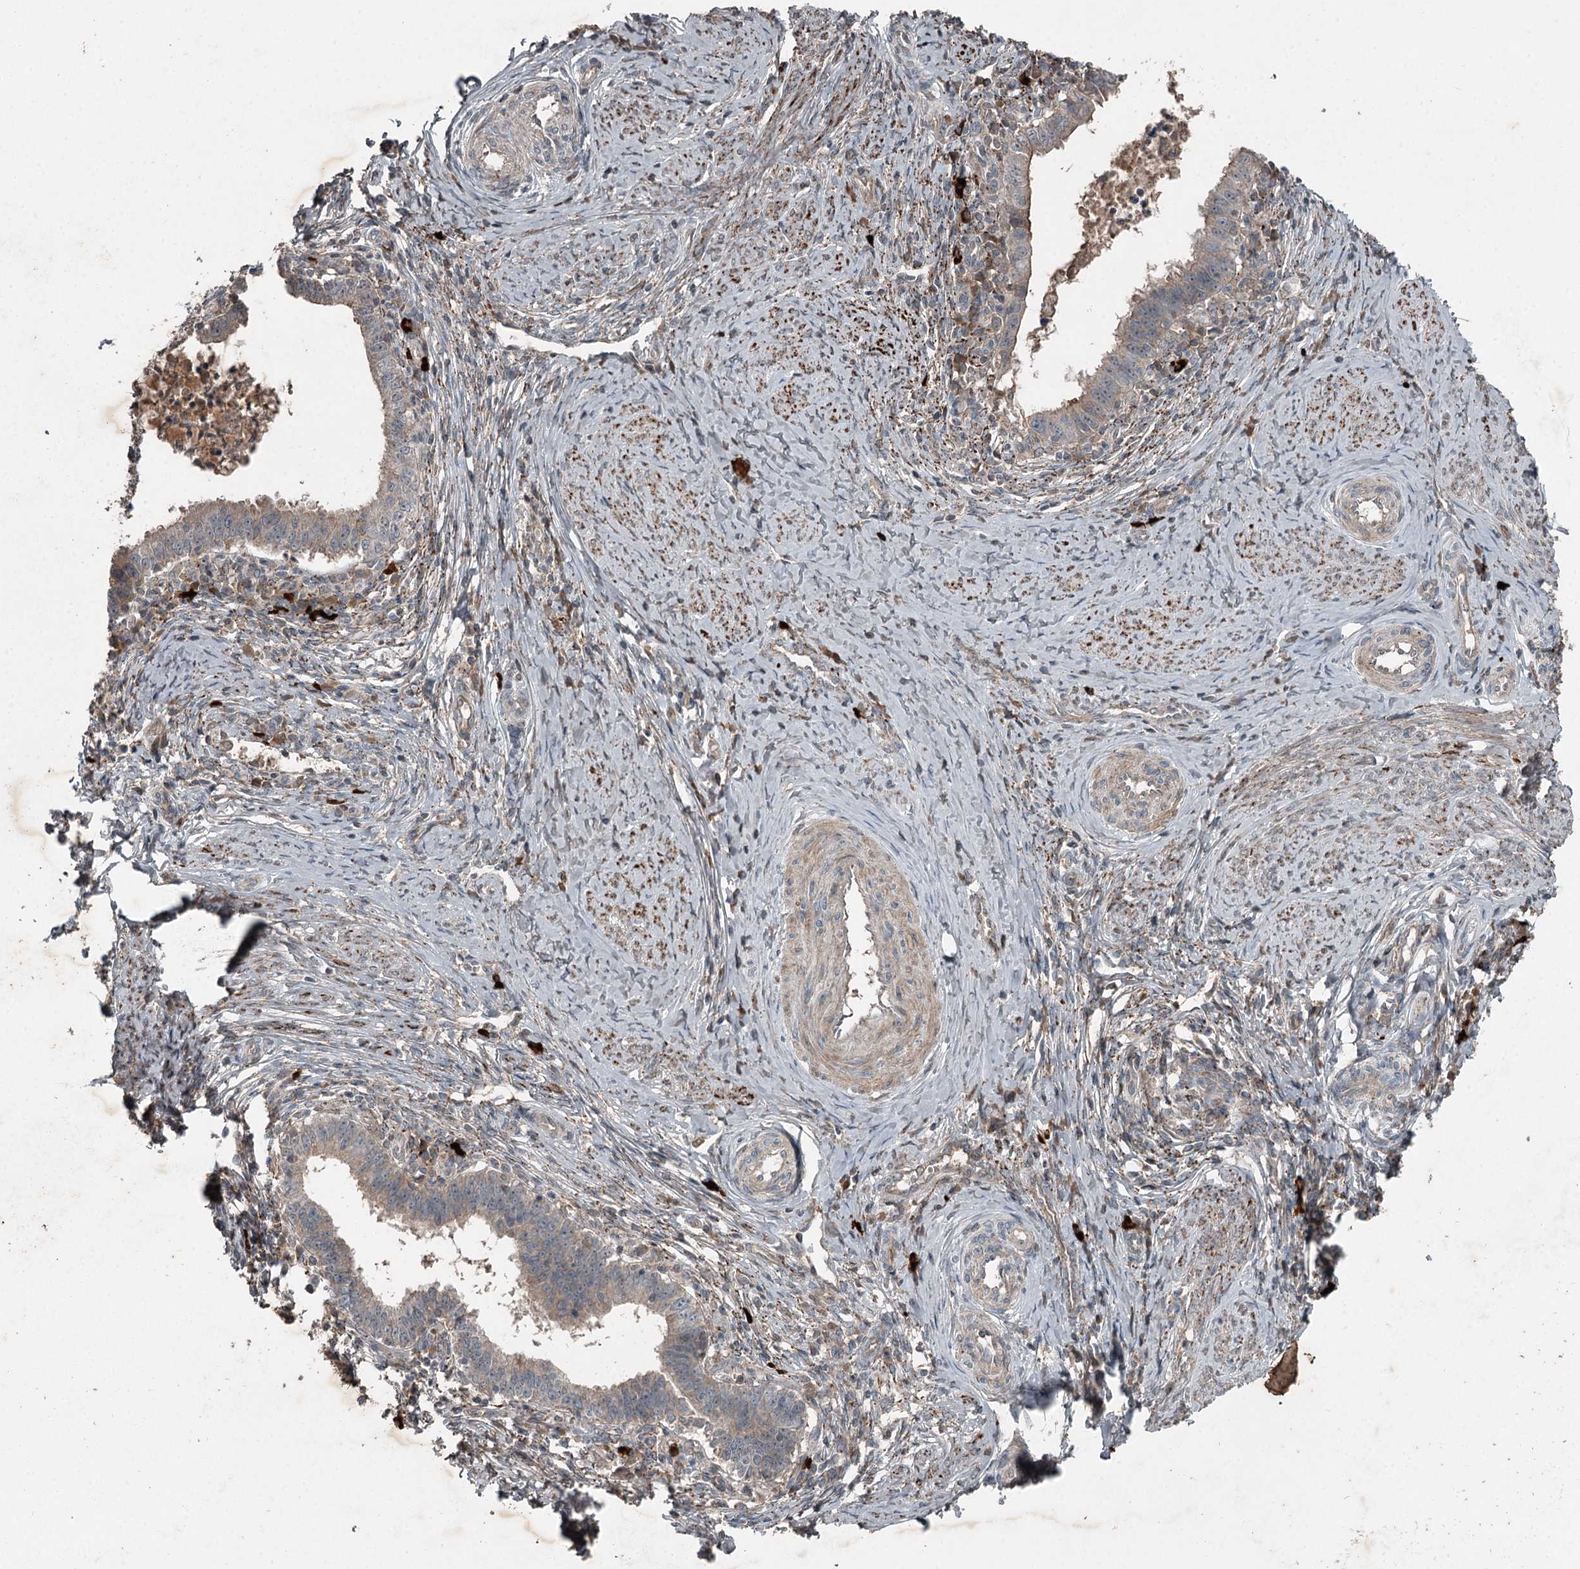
{"staining": {"intensity": "moderate", "quantity": "<25%", "location": "cytoplasmic/membranous"}, "tissue": "cervical cancer", "cell_type": "Tumor cells", "image_type": "cancer", "snomed": [{"axis": "morphology", "description": "Adenocarcinoma, NOS"}, {"axis": "topography", "description": "Cervix"}], "caption": "This image shows IHC staining of human adenocarcinoma (cervical), with low moderate cytoplasmic/membranous positivity in approximately <25% of tumor cells.", "gene": "SLC39A8", "patient": {"sex": "female", "age": 36}}